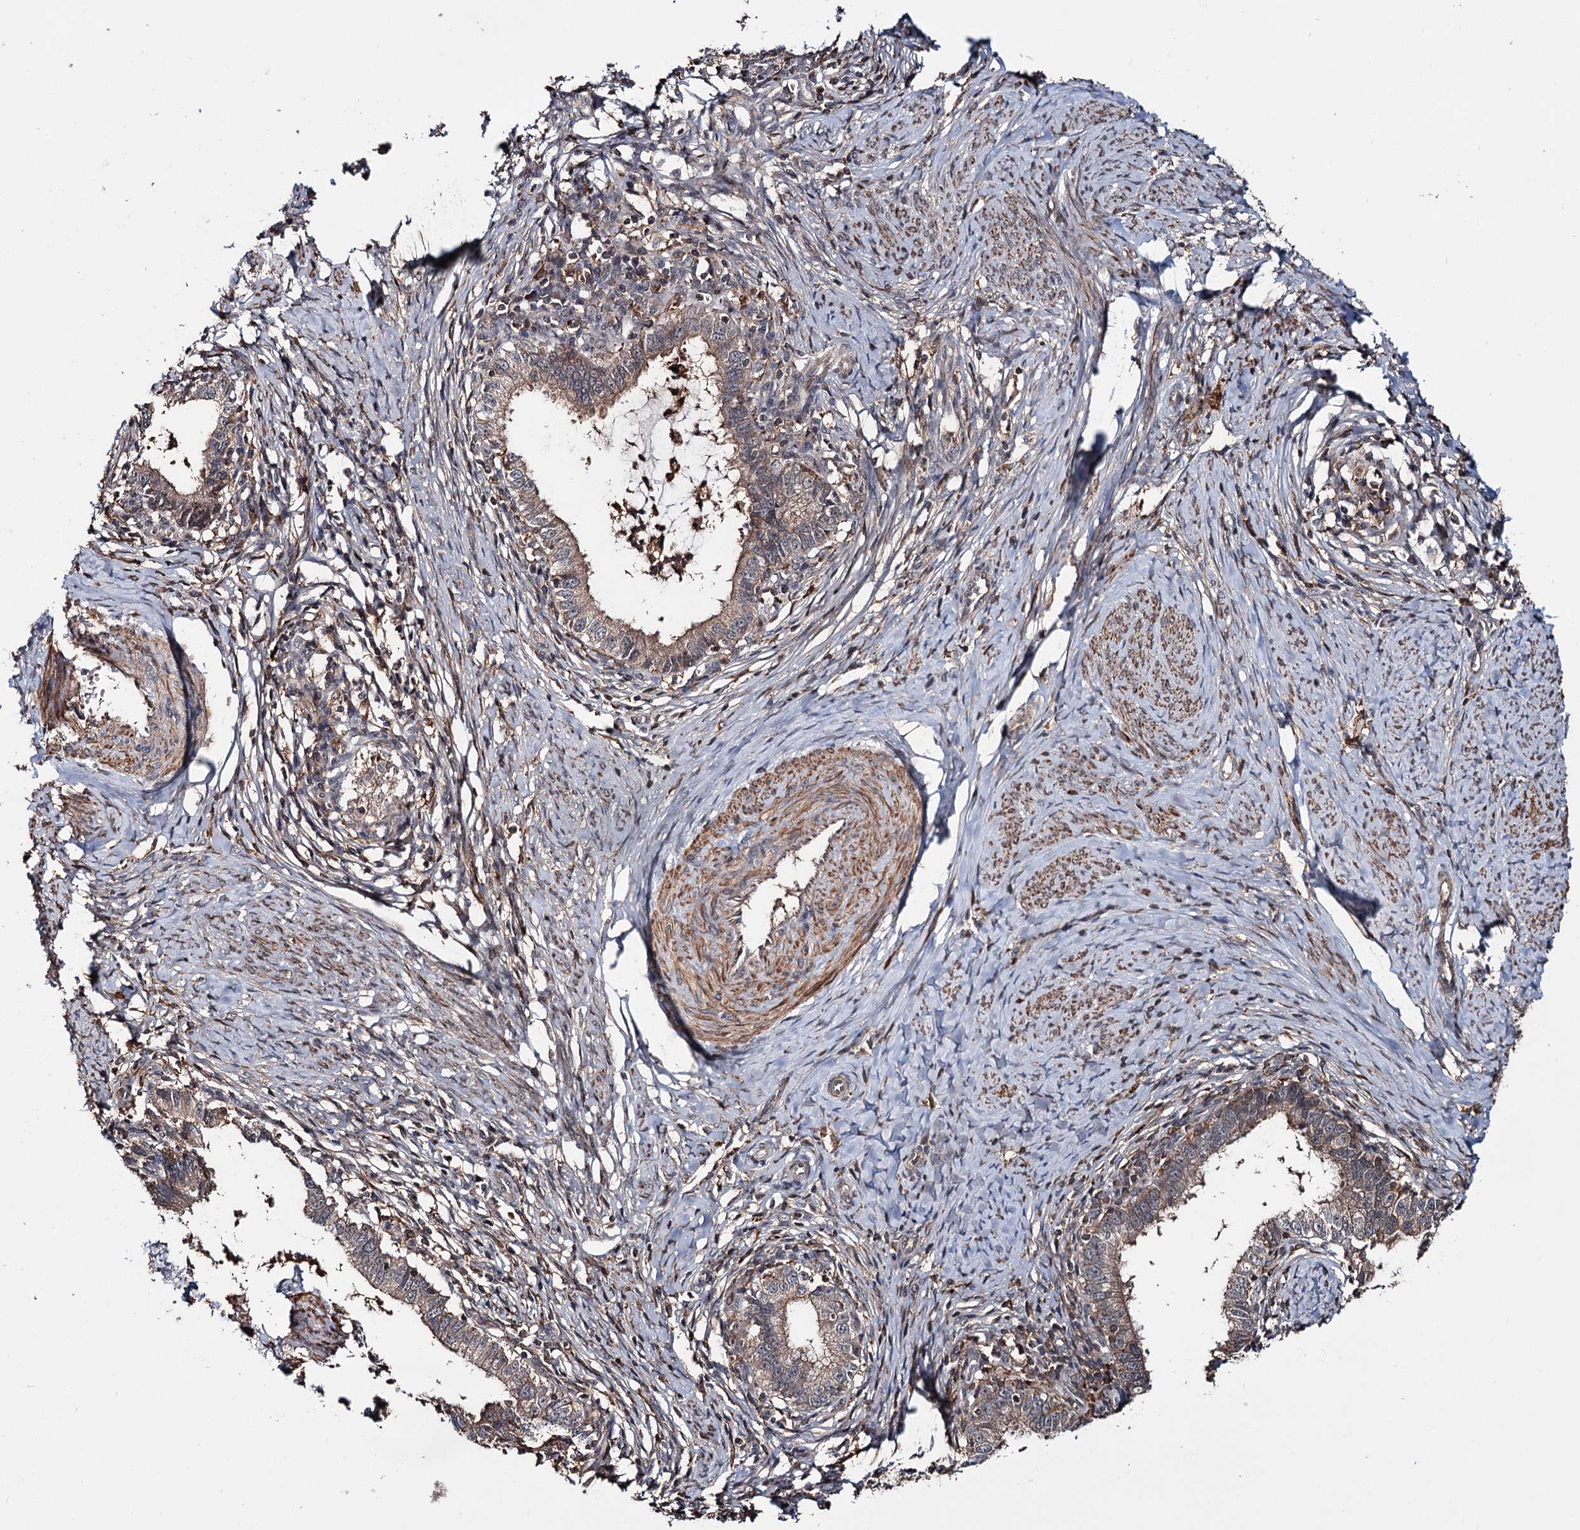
{"staining": {"intensity": "weak", "quantity": ">75%", "location": "cytoplasmic/membranous"}, "tissue": "cervical cancer", "cell_type": "Tumor cells", "image_type": "cancer", "snomed": [{"axis": "morphology", "description": "Adenocarcinoma, NOS"}, {"axis": "topography", "description": "Cervix"}], "caption": "High-magnification brightfield microscopy of cervical cancer (adenocarcinoma) stained with DAB (3,3'-diaminobenzidine) (brown) and counterstained with hematoxylin (blue). tumor cells exhibit weak cytoplasmic/membranous staining is appreciated in approximately>75% of cells.", "gene": "GRIP1", "patient": {"sex": "female", "age": 36}}